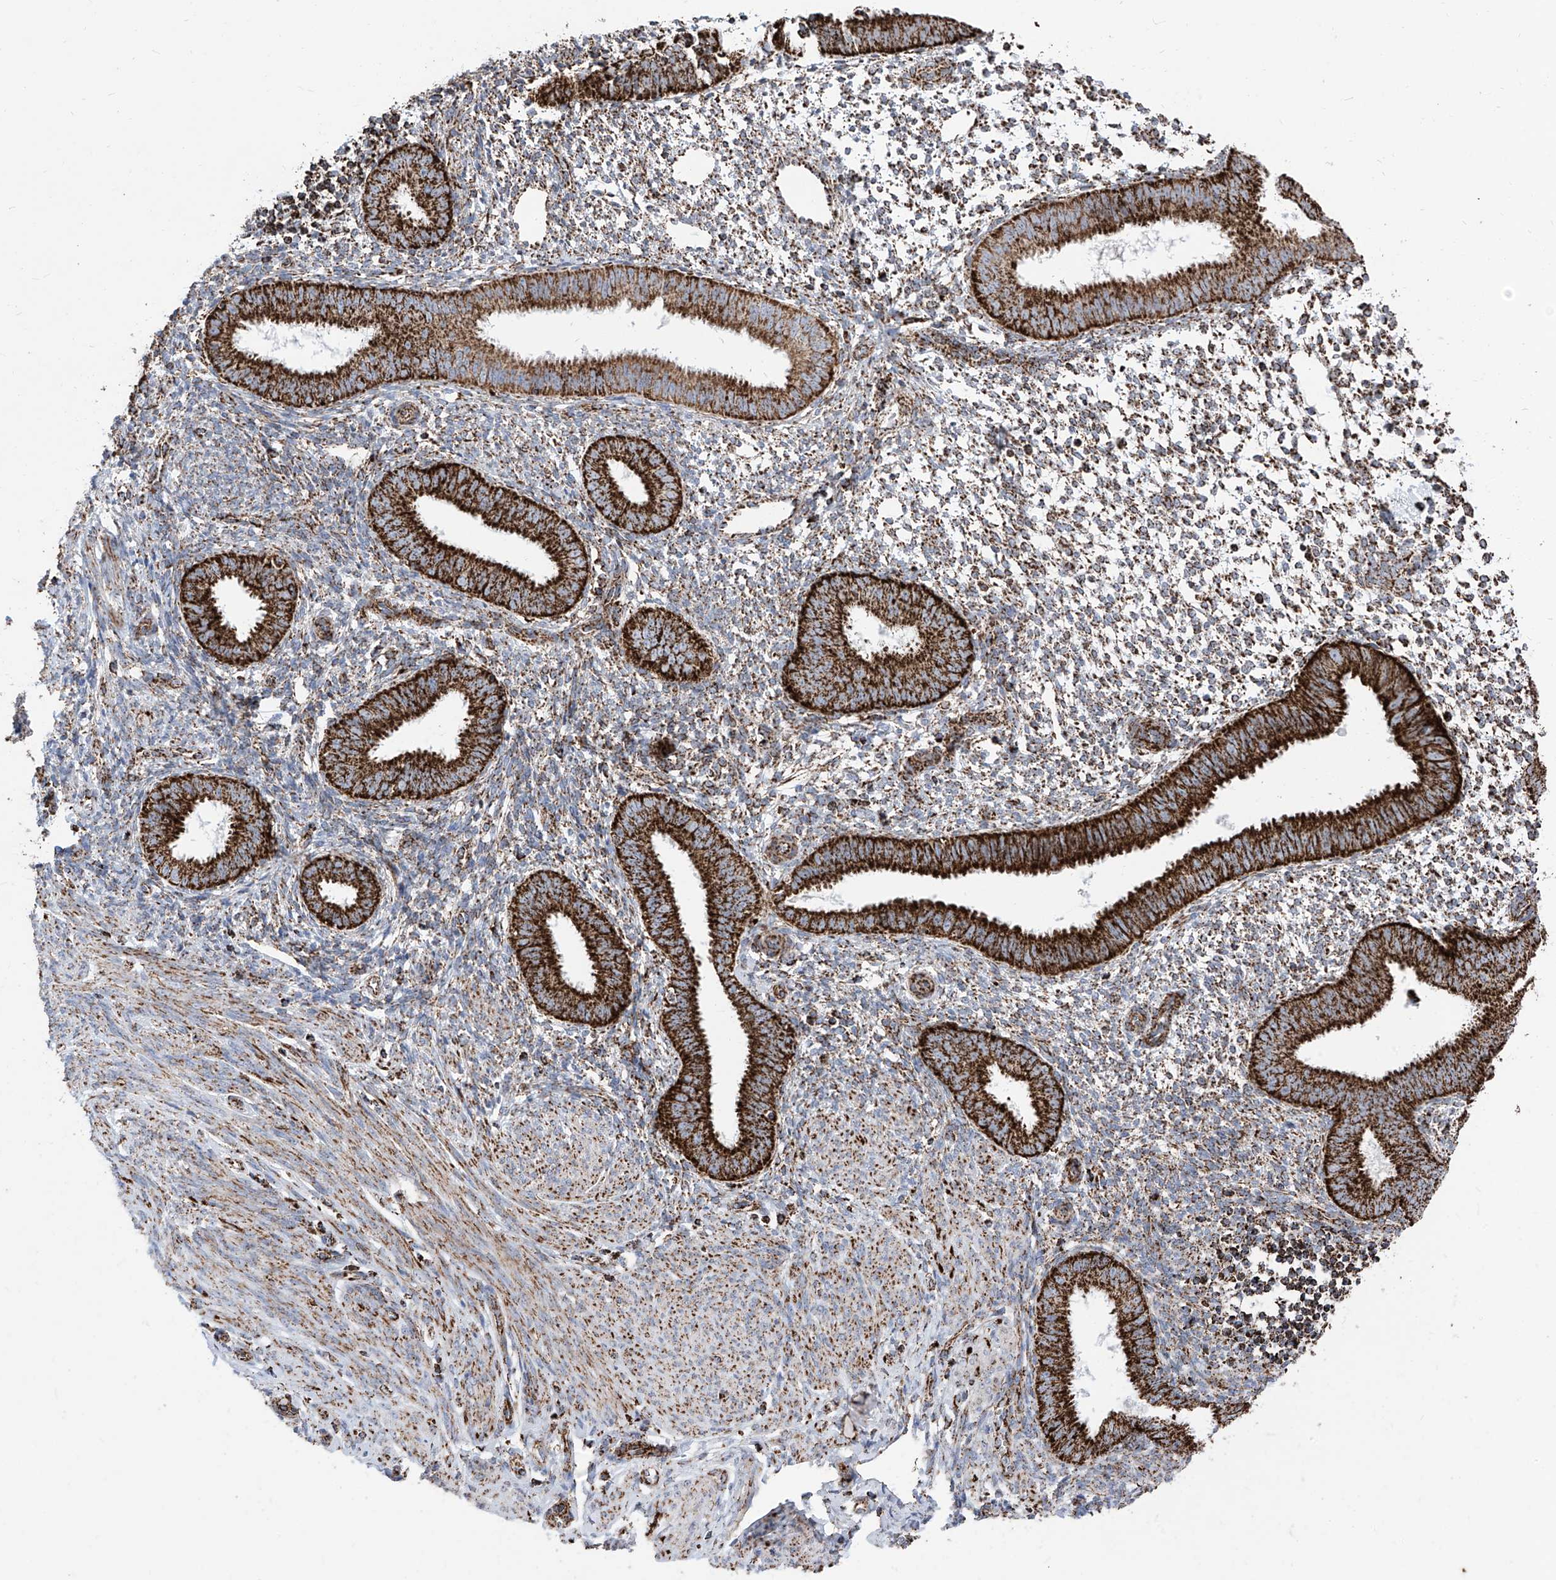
{"staining": {"intensity": "strong", "quantity": "25%-75%", "location": "cytoplasmic/membranous"}, "tissue": "endometrium", "cell_type": "Cells in endometrial stroma", "image_type": "normal", "snomed": [{"axis": "morphology", "description": "Normal tissue, NOS"}, {"axis": "topography", "description": "Uterus"}, {"axis": "topography", "description": "Endometrium"}], "caption": "Human endometrium stained for a protein (brown) exhibits strong cytoplasmic/membranous positive positivity in about 25%-75% of cells in endometrial stroma.", "gene": "COX5B", "patient": {"sex": "female", "age": 48}}